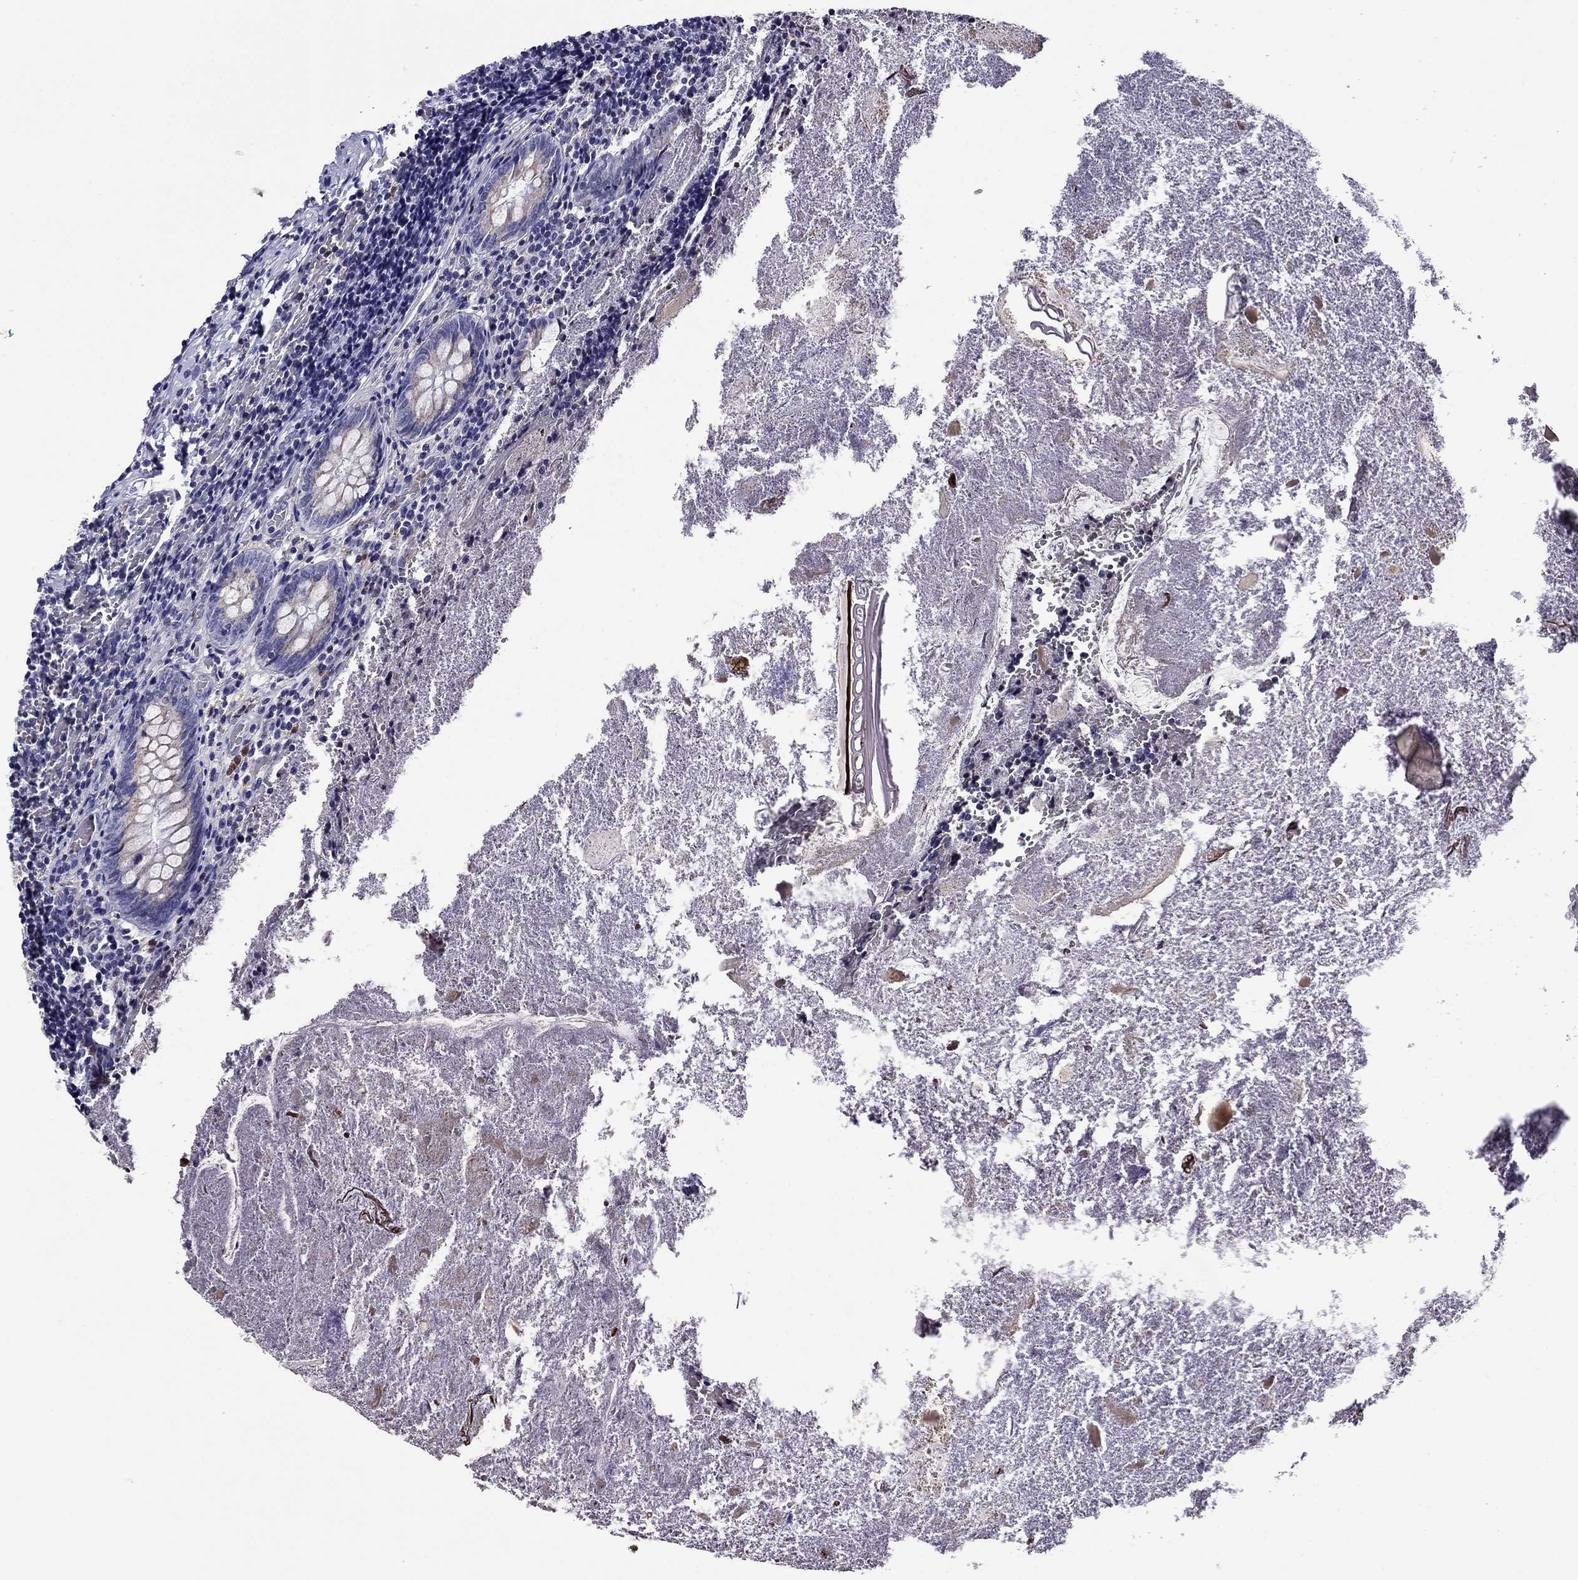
{"staining": {"intensity": "weak", "quantity": "<25%", "location": "cytoplasmic/membranous"}, "tissue": "appendix", "cell_type": "Glandular cells", "image_type": "normal", "snomed": [{"axis": "morphology", "description": "Normal tissue, NOS"}, {"axis": "topography", "description": "Appendix"}], "caption": "IHC of unremarkable human appendix demonstrates no expression in glandular cells.", "gene": "SCG2", "patient": {"sex": "female", "age": 23}}